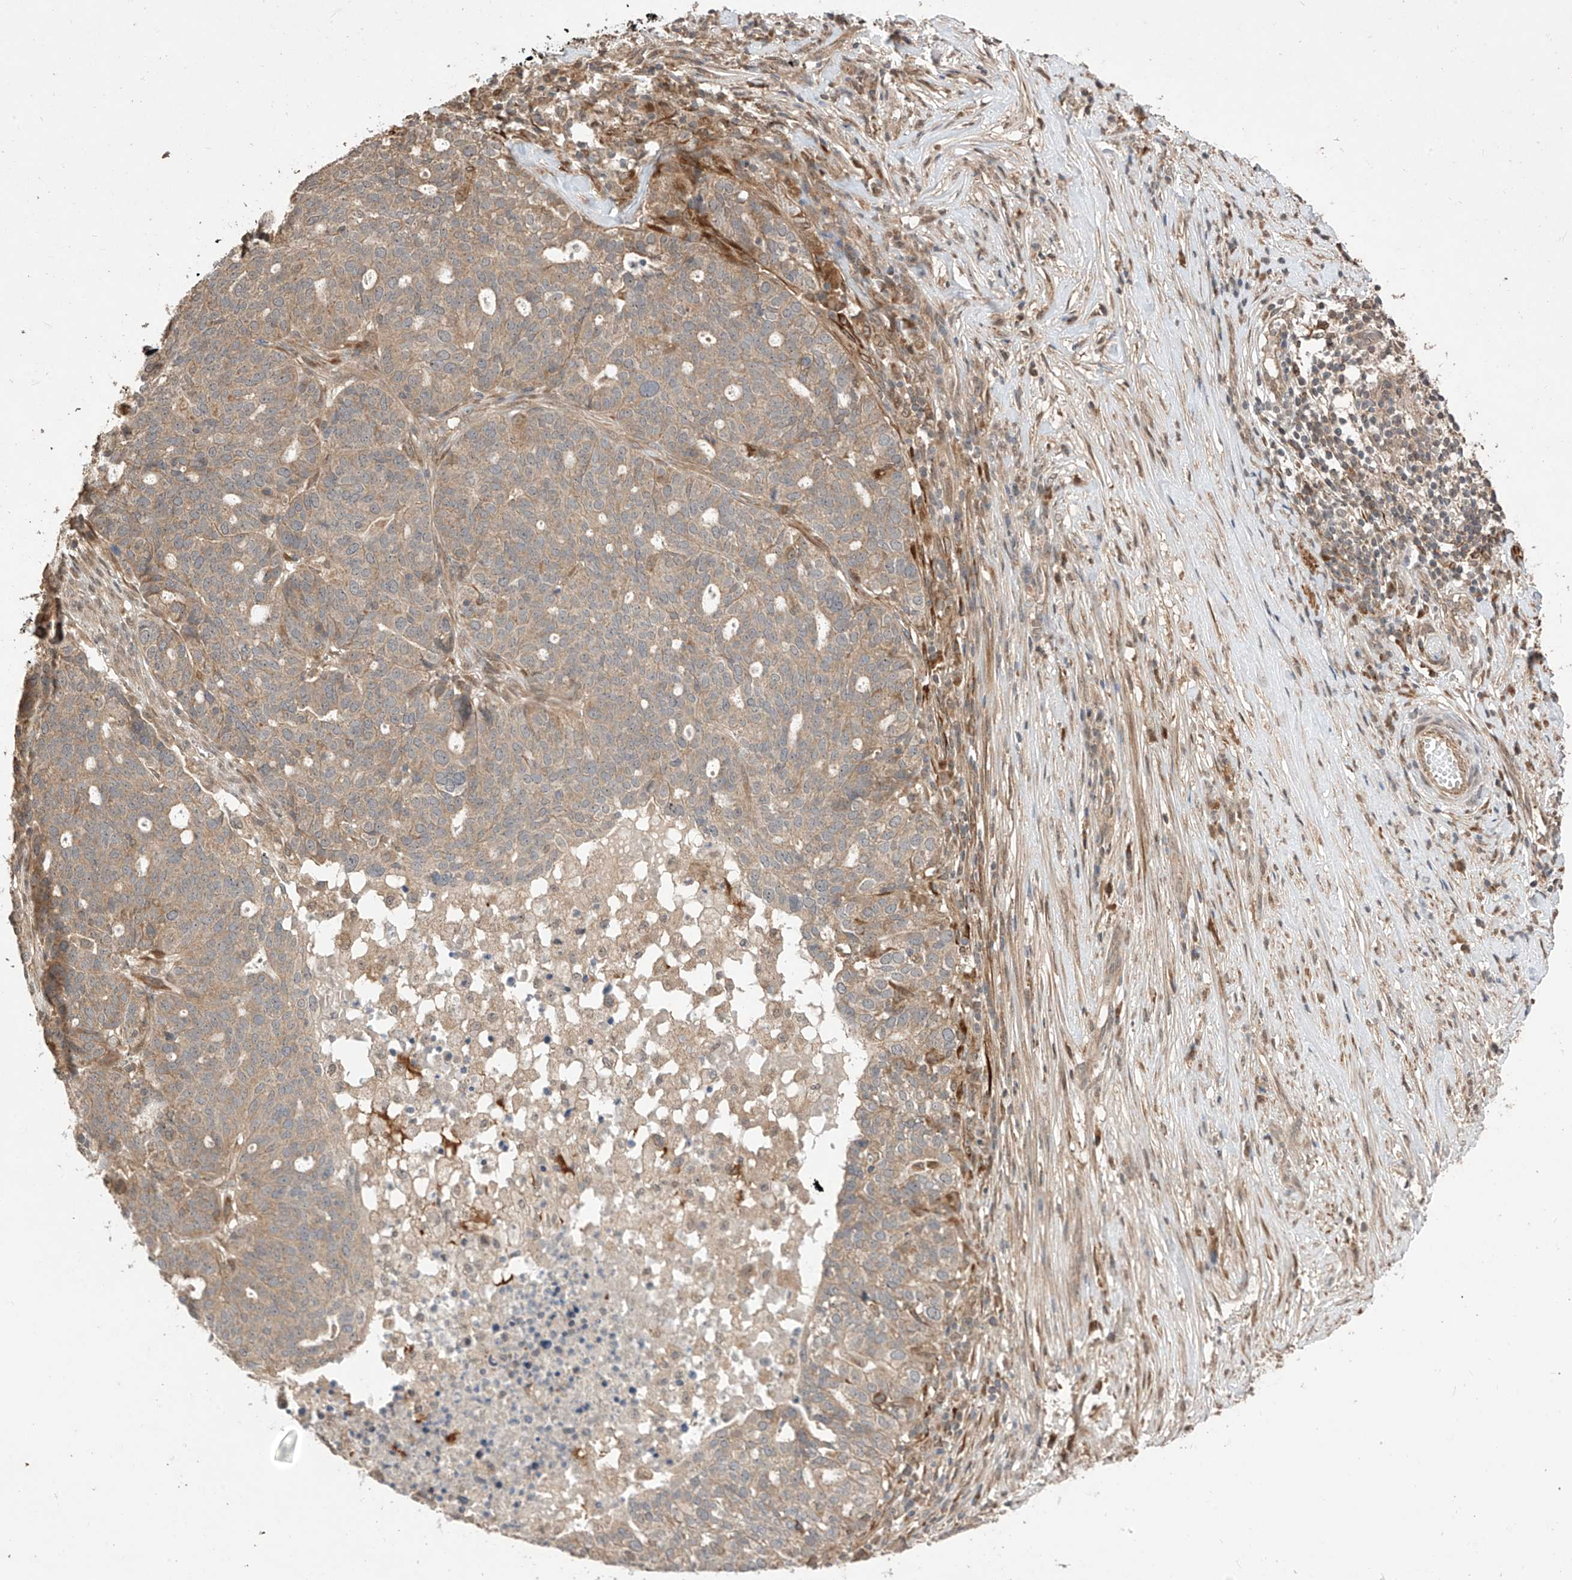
{"staining": {"intensity": "weak", "quantity": ">75%", "location": "cytoplasmic/membranous"}, "tissue": "ovarian cancer", "cell_type": "Tumor cells", "image_type": "cancer", "snomed": [{"axis": "morphology", "description": "Cystadenocarcinoma, serous, NOS"}, {"axis": "topography", "description": "Ovary"}], "caption": "Brown immunohistochemical staining in human ovarian cancer demonstrates weak cytoplasmic/membranous staining in about >75% of tumor cells.", "gene": "LATS1", "patient": {"sex": "female", "age": 59}}